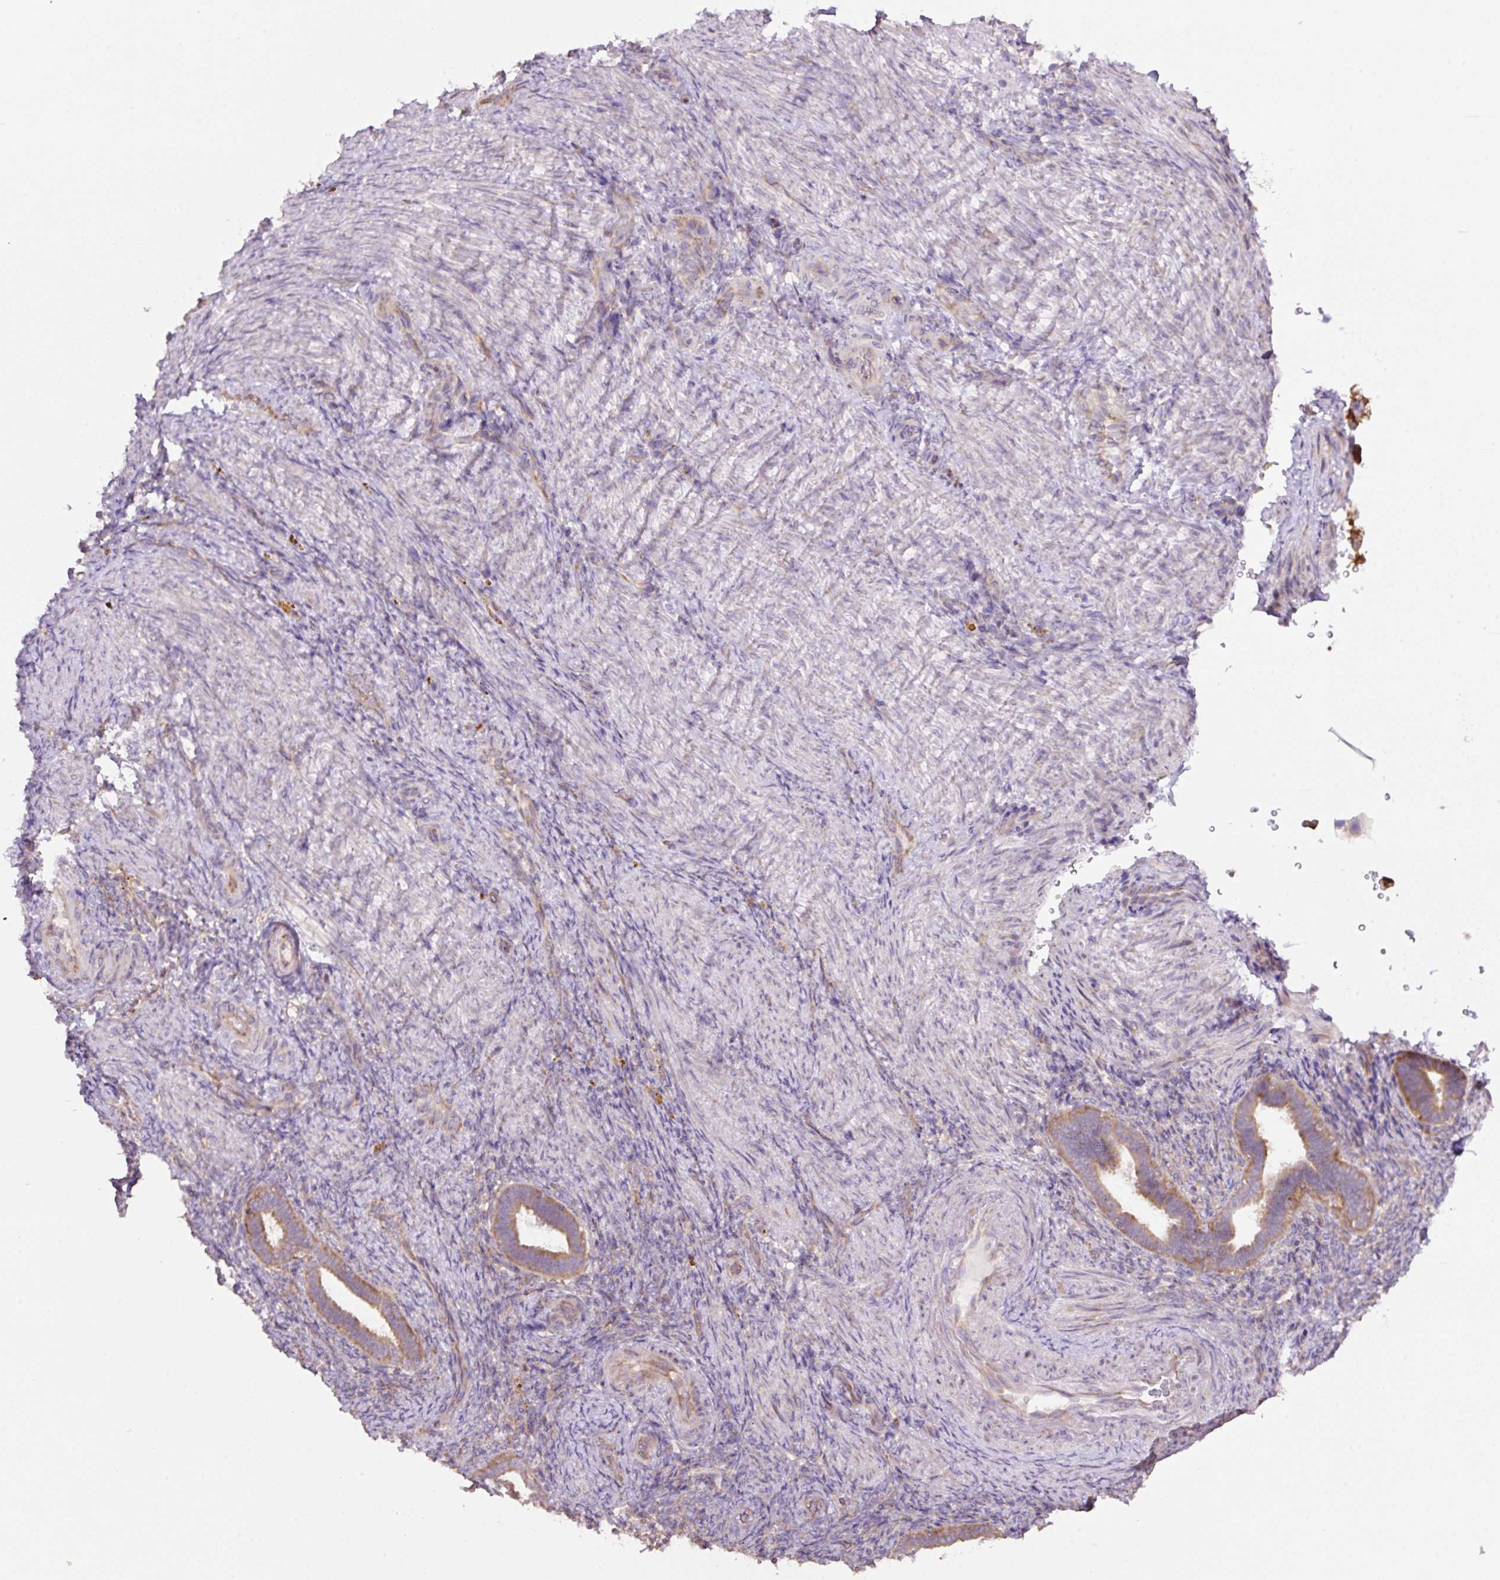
{"staining": {"intensity": "moderate", "quantity": "25%-75%", "location": "cytoplasmic/membranous"}, "tissue": "endometrium", "cell_type": "Cells in endometrial stroma", "image_type": "normal", "snomed": [{"axis": "morphology", "description": "Normal tissue, NOS"}, {"axis": "topography", "description": "Endometrium"}], "caption": "Protein expression analysis of unremarkable human endometrium reveals moderate cytoplasmic/membranous expression in approximately 25%-75% of cells in endometrial stroma. Nuclei are stained in blue.", "gene": "RPS23", "patient": {"sex": "female", "age": 34}}